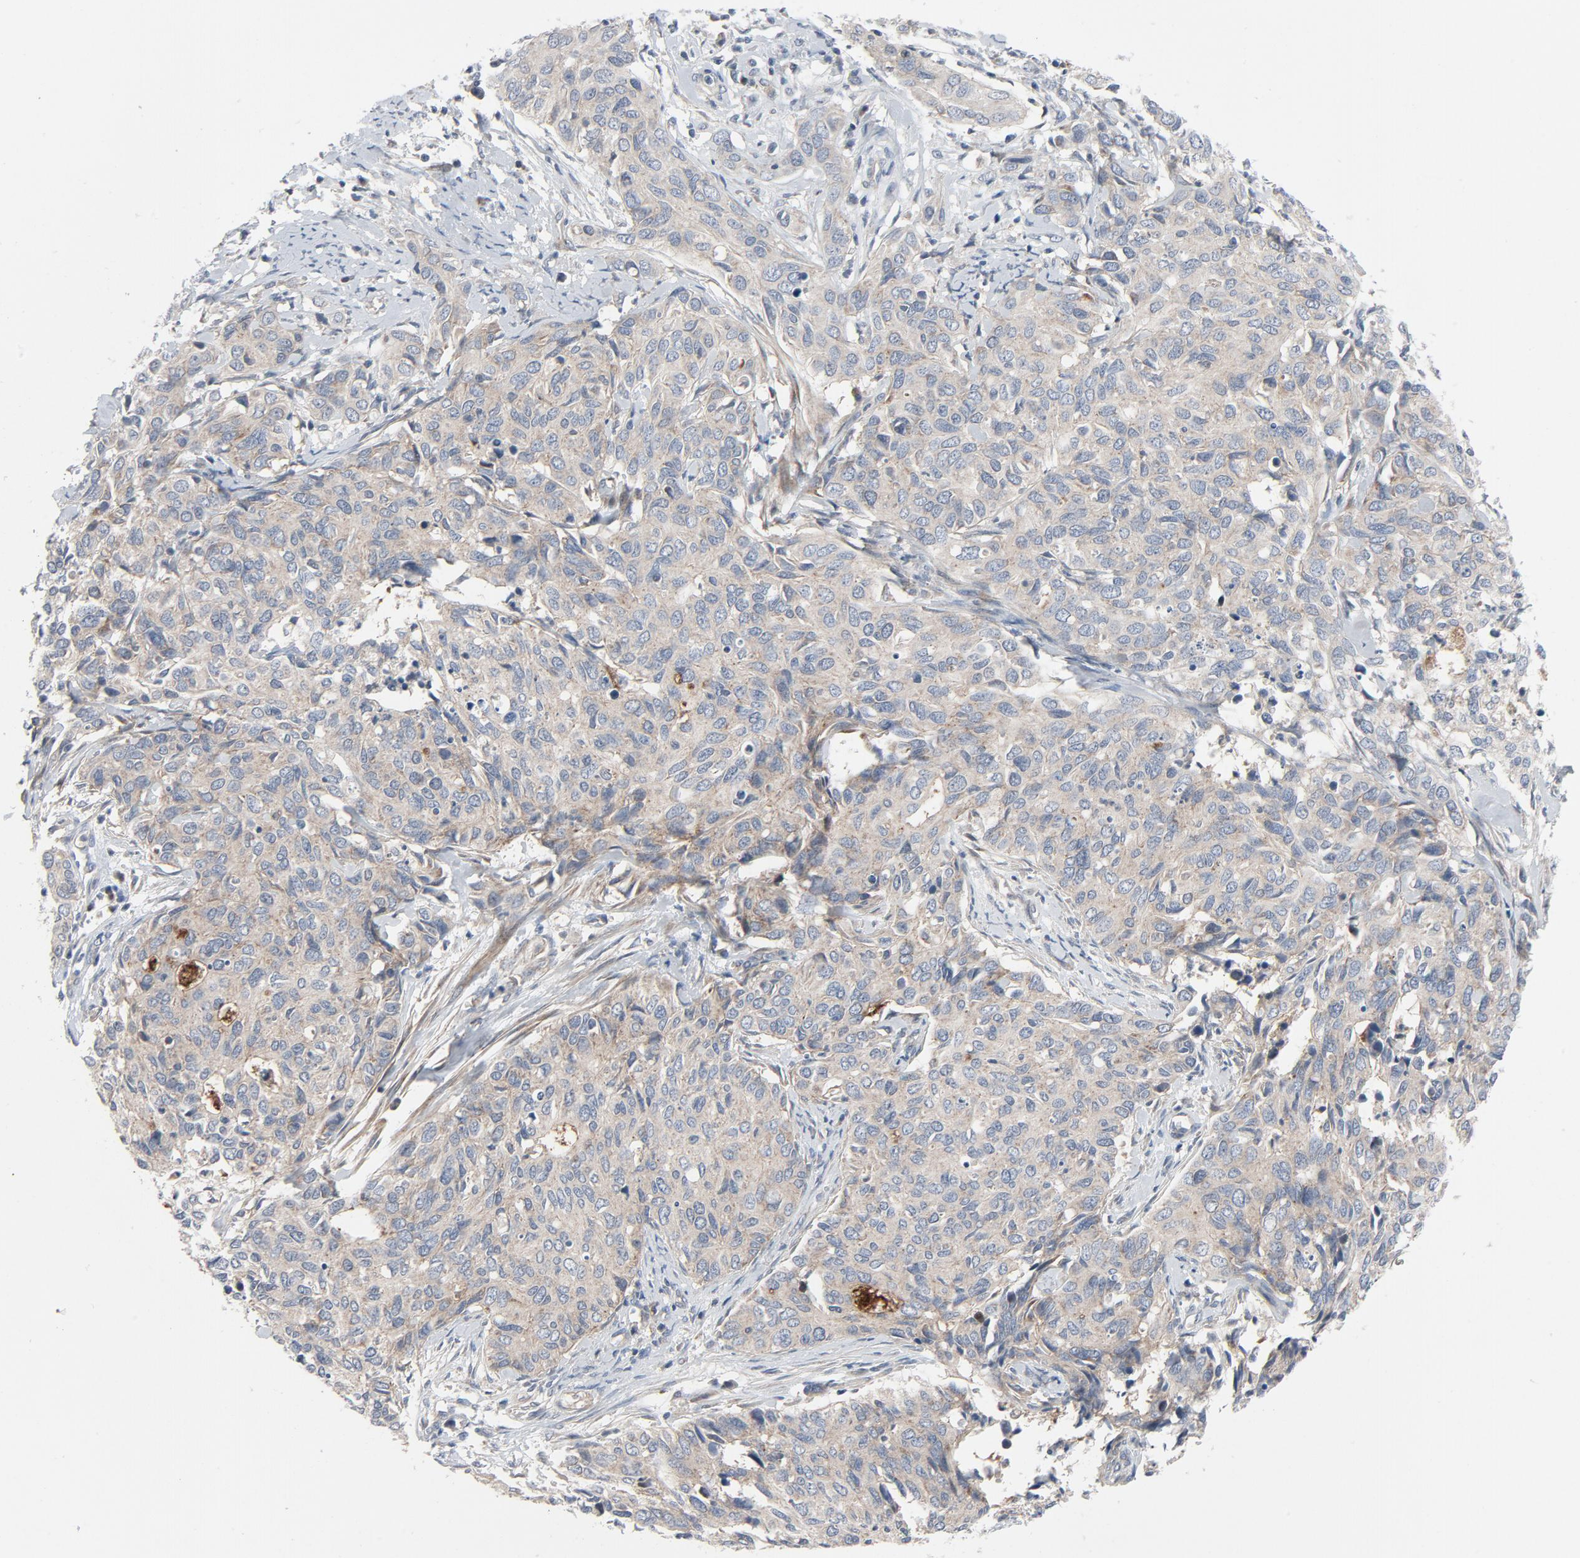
{"staining": {"intensity": "weak", "quantity": ">75%", "location": "cytoplasmic/membranous"}, "tissue": "cervical cancer", "cell_type": "Tumor cells", "image_type": "cancer", "snomed": [{"axis": "morphology", "description": "Squamous cell carcinoma, NOS"}, {"axis": "topography", "description": "Cervix"}], "caption": "This image exhibits cervical squamous cell carcinoma stained with IHC to label a protein in brown. The cytoplasmic/membranous of tumor cells show weak positivity for the protein. Nuclei are counter-stained blue.", "gene": "TSG101", "patient": {"sex": "female", "age": 45}}